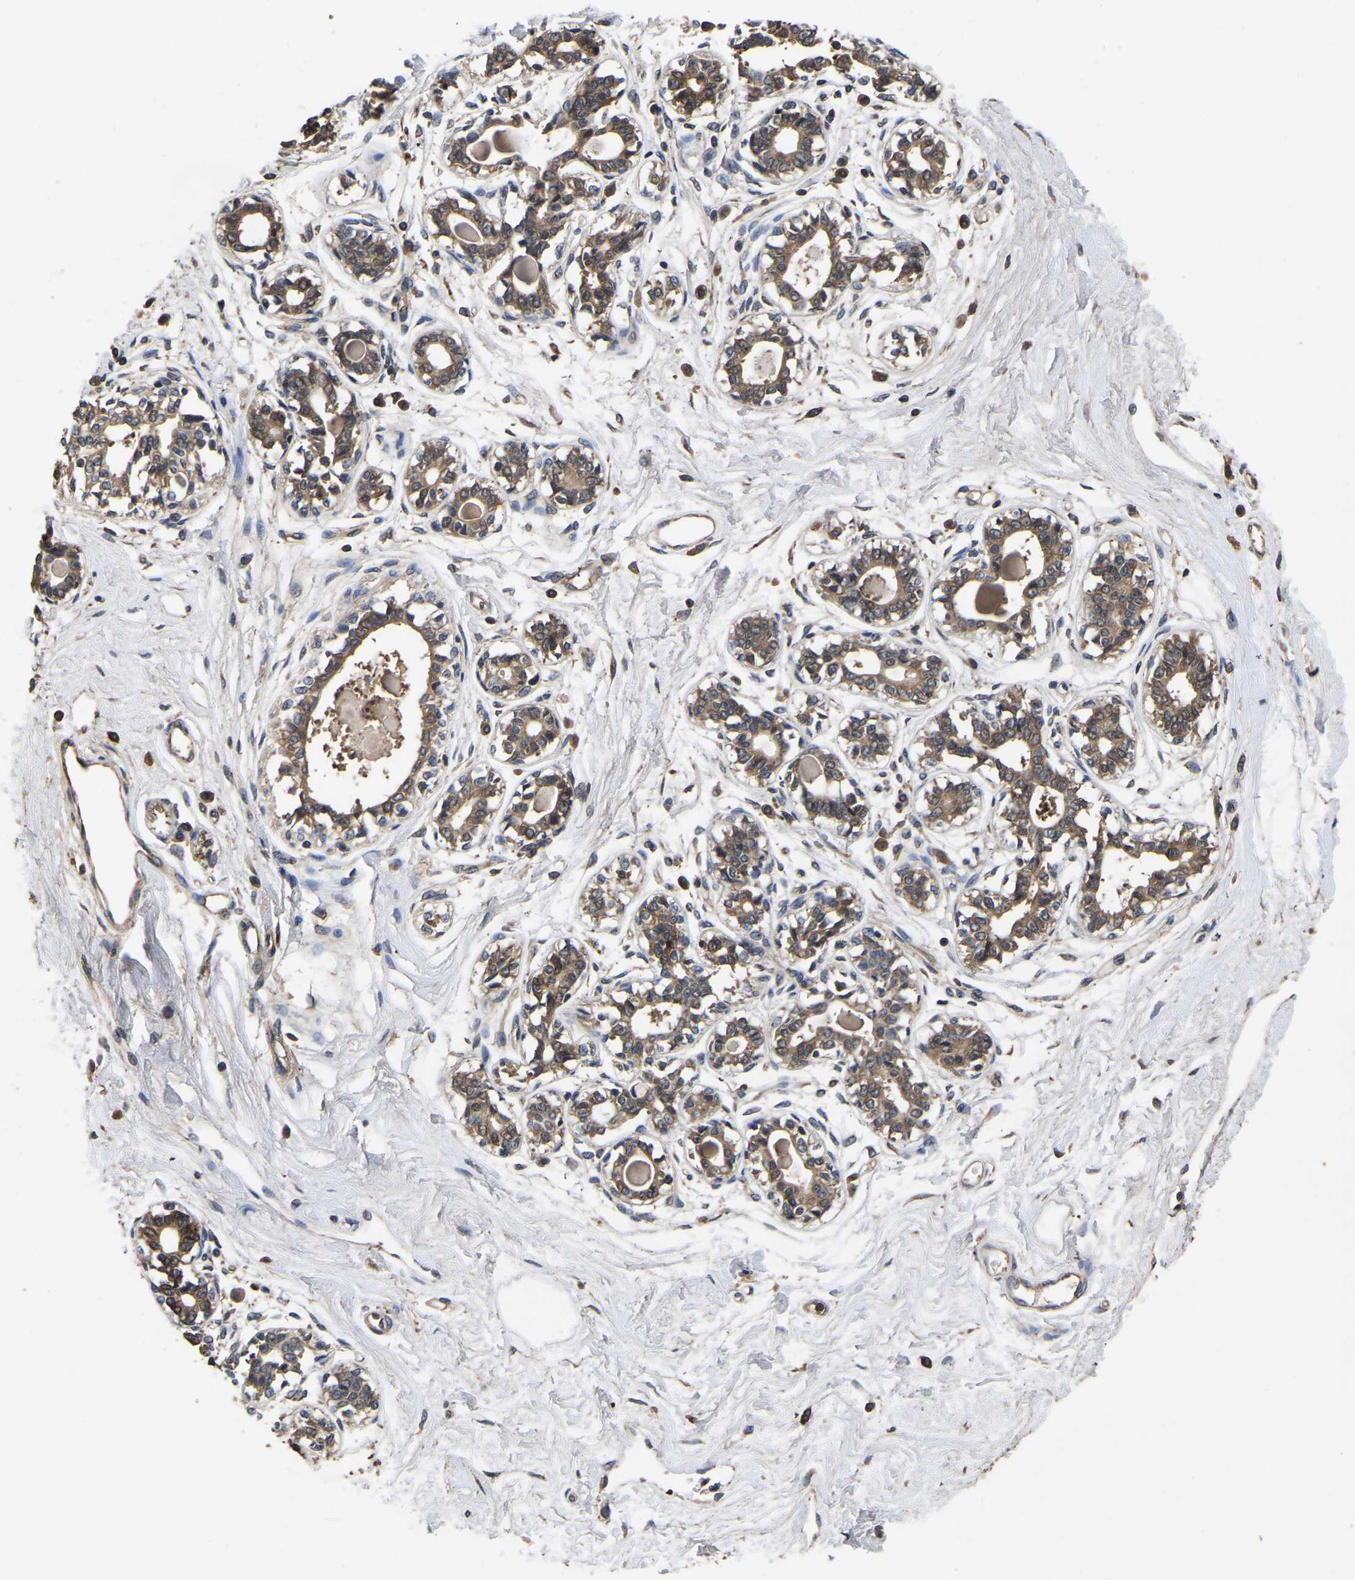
{"staining": {"intensity": "negative", "quantity": "none", "location": "none"}, "tissue": "breast", "cell_type": "Adipocytes", "image_type": "normal", "snomed": [{"axis": "morphology", "description": "Normal tissue, NOS"}, {"axis": "topography", "description": "Breast"}], "caption": "IHC of benign human breast reveals no expression in adipocytes.", "gene": "CRYZL1", "patient": {"sex": "female", "age": 45}}